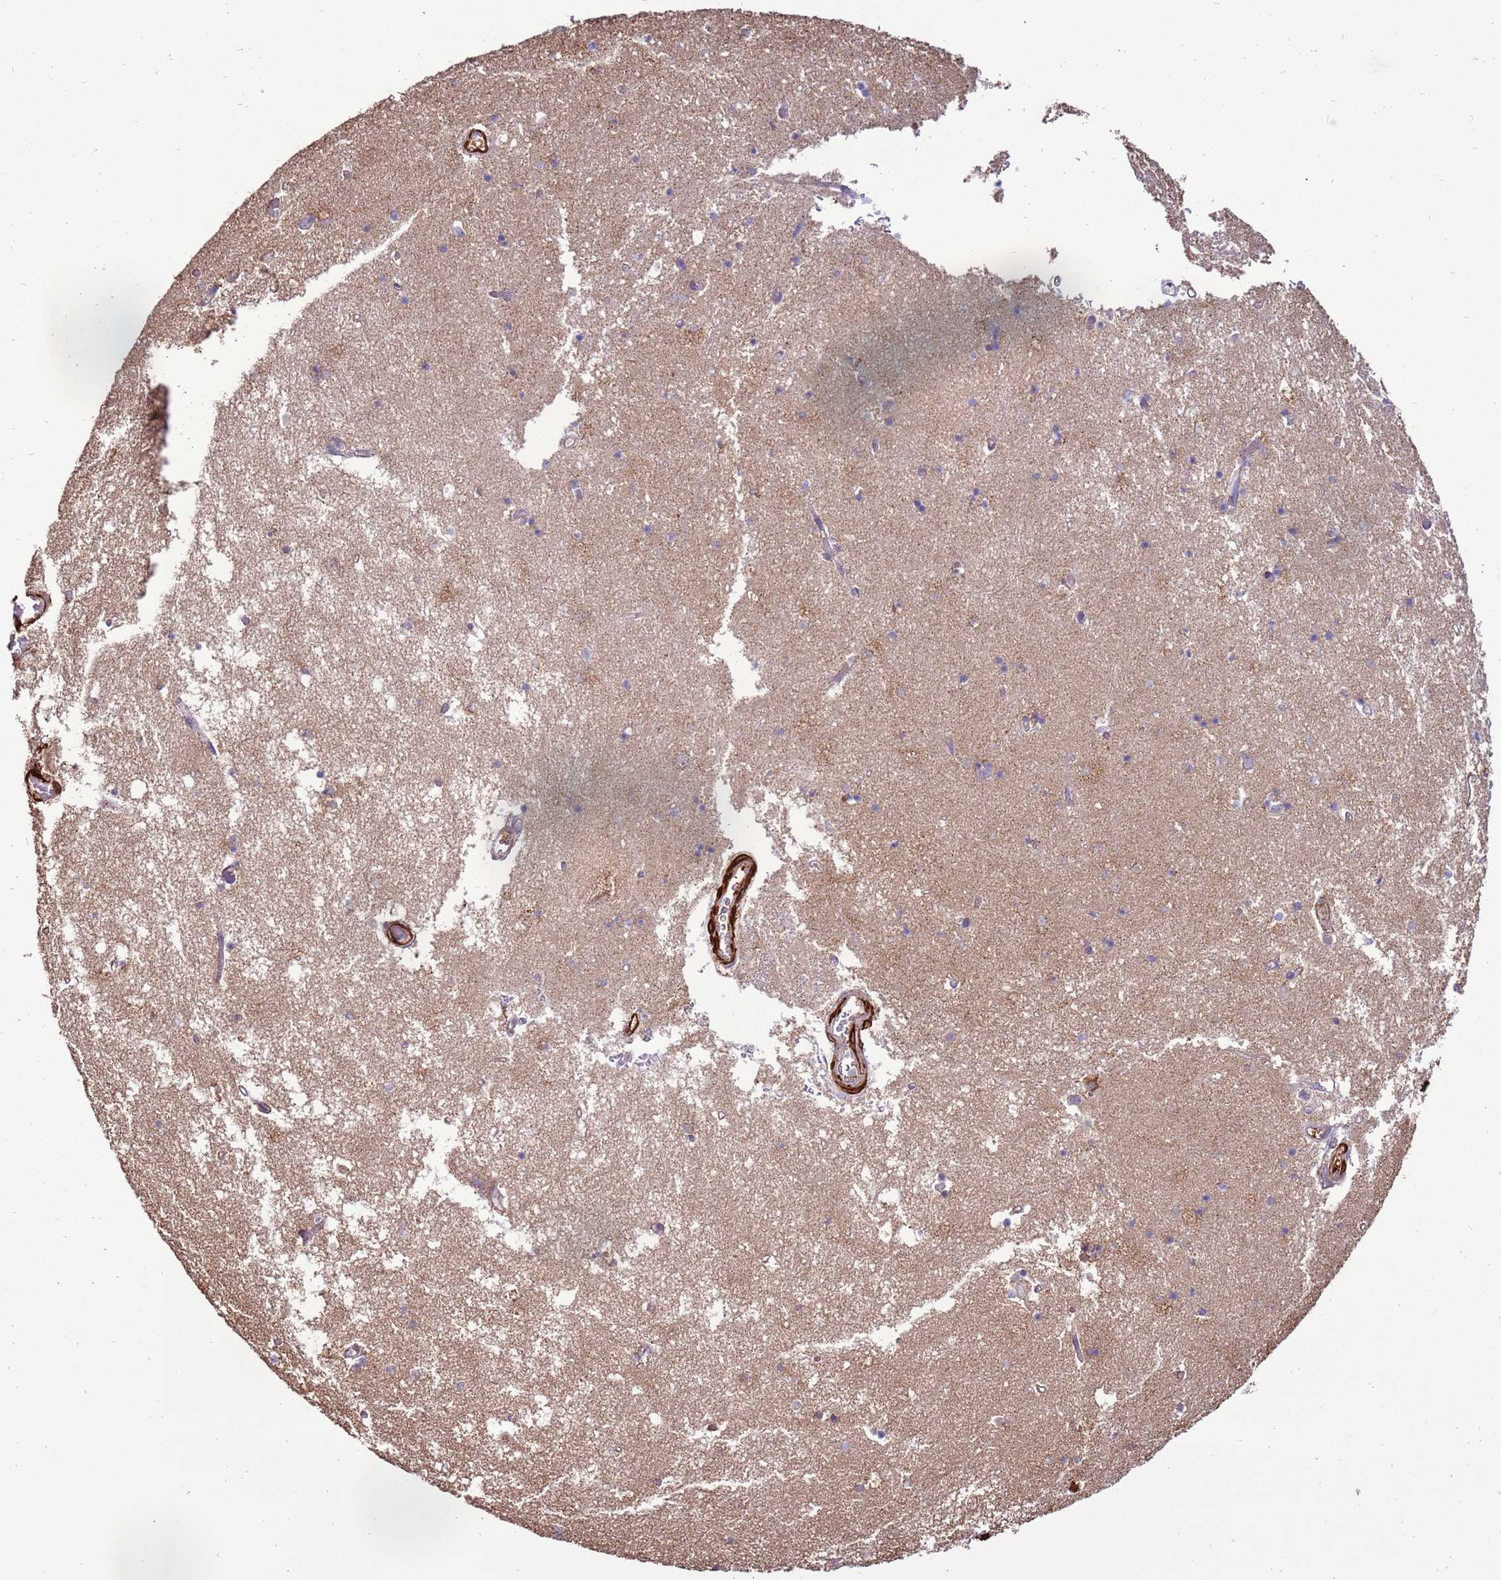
{"staining": {"intensity": "negative", "quantity": "none", "location": "none"}, "tissue": "hippocampus", "cell_type": "Glial cells", "image_type": "normal", "snomed": [{"axis": "morphology", "description": "Normal tissue, NOS"}, {"axis": "topography", "description": "Hippocampus"}], "caption": "This is an immunohistochemistry histopathology image of normal human hippocampus. There is no expression in glial cells.", "gene": "DDX59", "patient": {"sex": "male", "age": 70}}